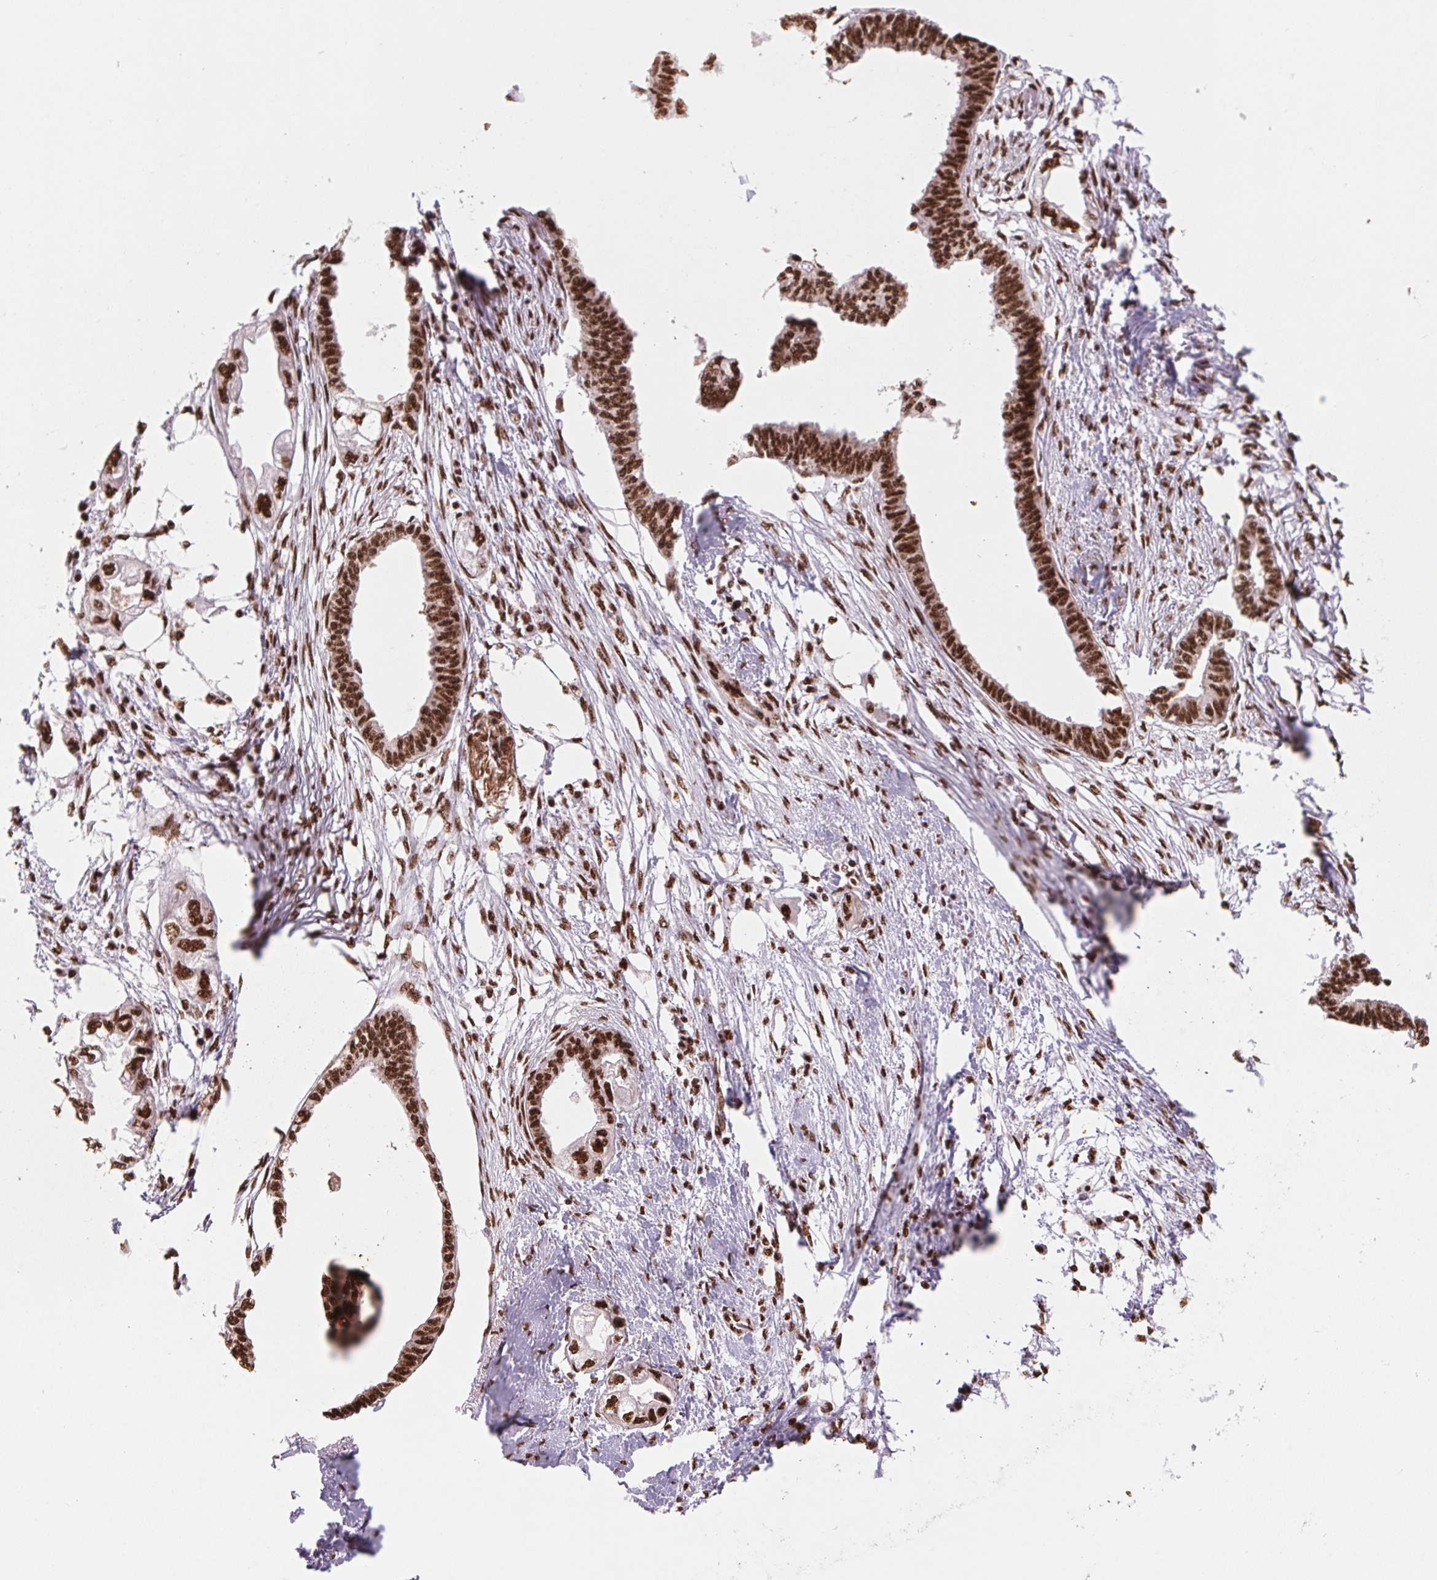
{"staining": {"intensity": "strong", "quantity": ">75%", "location": "nuclear"}, "tissue": "endometrial cancer", "cell_type": "Tumor cells", "image_type": "cancer", "snomed": [{"axis": "morphology", "description": "Adenocarcinoma, NOS"}, {"axis": "morphology", "description": "Adenocarcinoma, metastatic, NOS"}, {"axis": "topography", "description": "Adipose tissue"}, {"axis": "topography", "description": "Endometrium"}], "caption": "IHC image of neoplastic tissue: human endometrial cancer (adenocarcinoma) stained using immunohistochemistry reveals high levels of strong protein expression localized specifically in the nuclear of tumor cells, appearing as a nuclear brown color.", "gene": "SNRPG", "patient": {"sex": "female", "age": 67}}